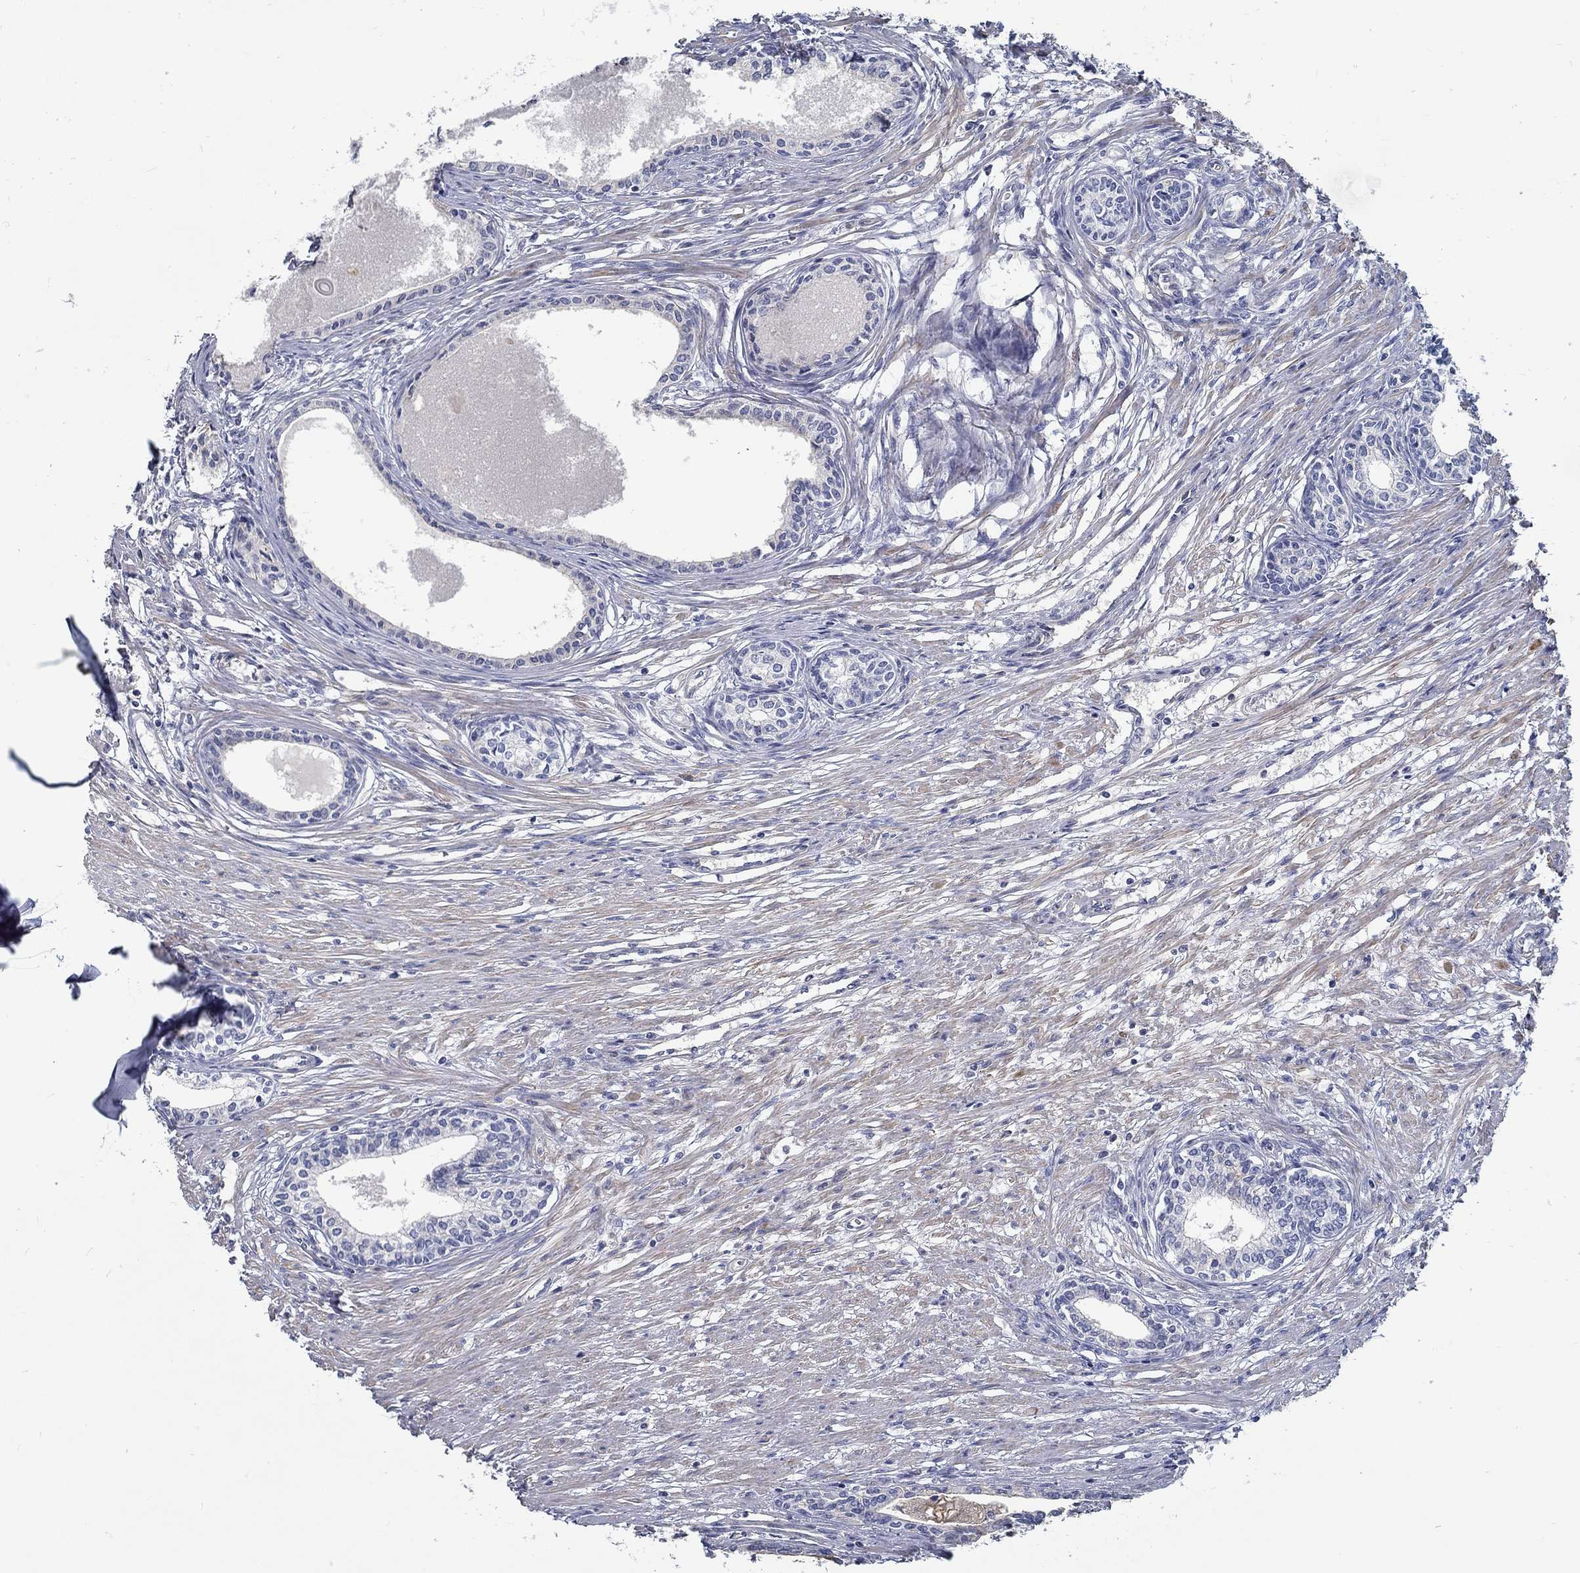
{"staining": {"intensity": "negative", "quantity": "none", "location": "none"}, "tissue": "prostate", "cell_type": "Glandular cells", "image_type": "normal", "snomed": [{"axis": "morphology", "description": "Normal tissue, NOS"}, {"axis": "topography", "description": "Prostate"}], "caption": "Immunohistochemistry (IHC) photomicrograph of benign human prostate stained for a protein (brown), which shows no expression in glandular cells.", "gene": "MYBPC1", "patient": {"sex": "male", "age": 60}}